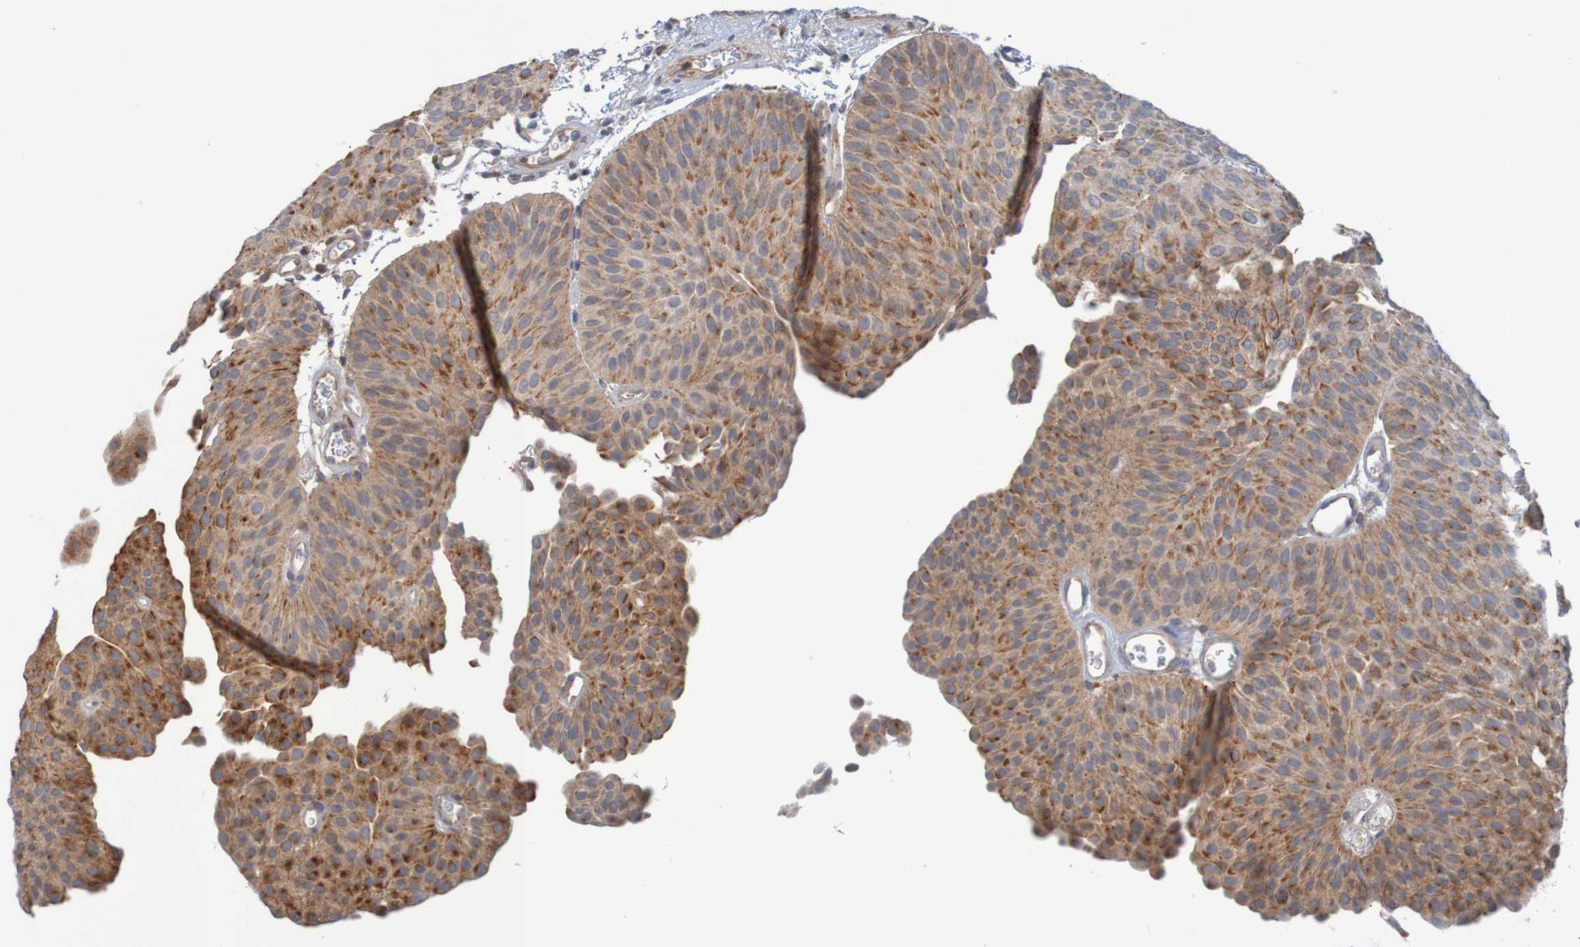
{"staining": {"intensity": "moderate", "quantity": ">75%", "location": "cytoplasmic/membranous"}, "tissue": "urothelial cancer", "cell_type": "Tumor cells", "image_type": "cancer", "snomed": [{"axis": "morphology", "description": "Urothelial carcinoma, Low grade"}, {"axis": "topography", "description": "Urinary bladder"}], "caption": "IHC histopathology image of urothelial cancer stained for a protein (brown), which demonstrates medium levels of moderate cytoplasmic/membranous staining in about >75% of tumor cells.", "gene": "NAV2", "patient": {"sex": "female", "age": 60}}